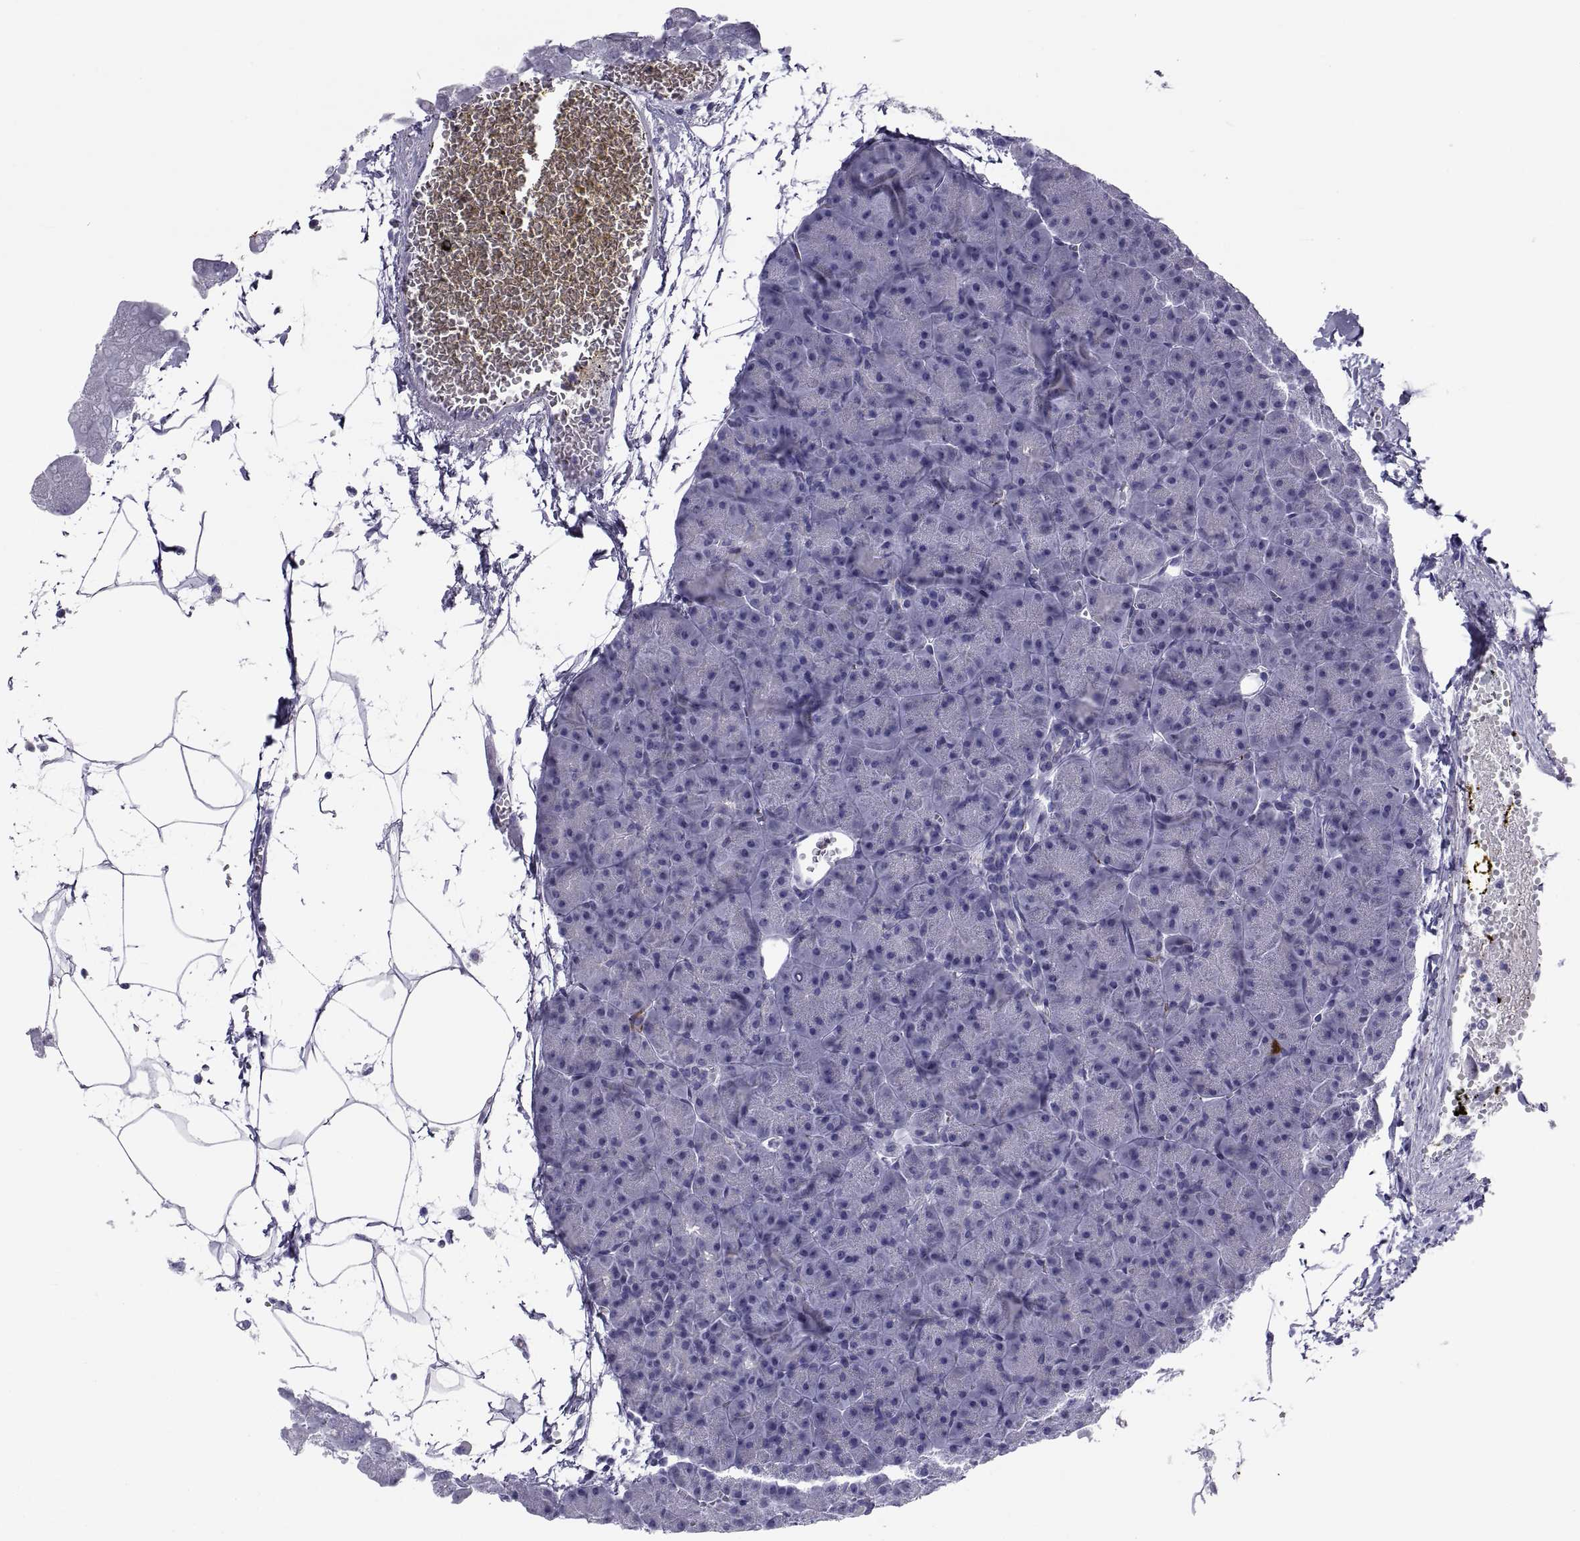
{"staining": {"intensity": "negative", "quantity": "none", "location": "none"}, "tissue": "pancreas", "cell_type": "Exocrine glandular cells", "image_type": "normal", "snomed": [{"axis": "morphology", "description": "Normal tissue, NOS"}, {"axis": "topography", "description": "Adipose tissue"}, {"axis": "topography", "description": "Pancreas"}, {"axis": "topography", "description": "Peripheral nerve tissue"}], "caption": "Exocrine glandular cells show no significant protein staining in unremarkable pancreas. (Stains: DAB immunohistochemistry with hematoxylin counter stain, Microscopy: brightfield microscopy at high magnification).", "gene": "DEFB129", "patient": {"sex": "female", "age": 58}}